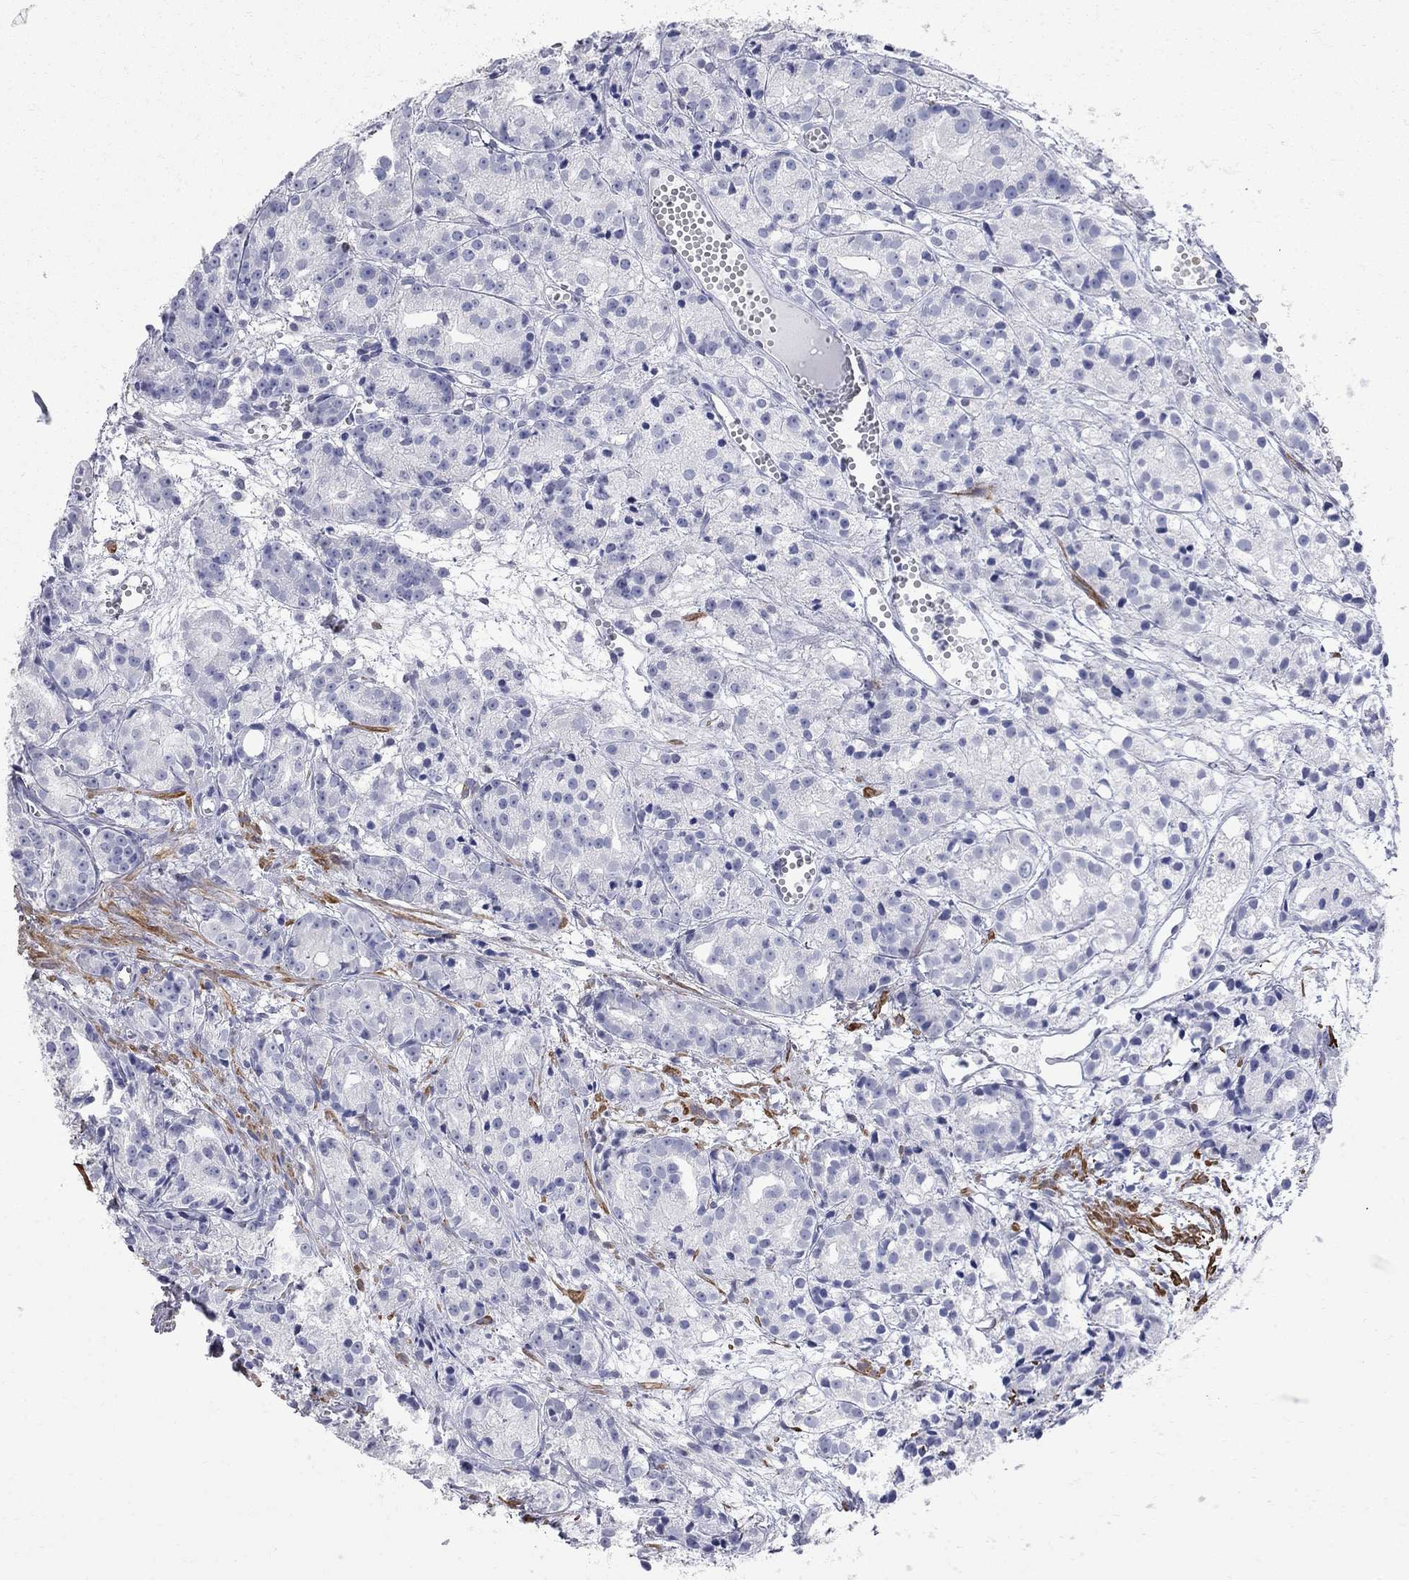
{"staining": {"intensity": "negative", "quantity": "none", "location": "none"}, "tissue": "prostate cancer", "cell_type": "Tumor cells", "image_type": "cancer", "snomed": [{"axis": "morphology", "description": "Adenocarcinoma, Medium grade"}, {"axis": "topography", "description": "Prostate"}], "caption": "Immunohistochemistry (IHC) image of neoplastic tissue: human prostate adenocarcinoma (medium-grade) stained with DAB displays no significant protein staining in tumor cells. Brightfield microscopy of immunohistochemistry (IHC) stained with DAB (3,3'-diaminobenzidine) (brown) and hematoxylin (blue), captured at high magnification.", "gene": "BPIFB1", "patient": {"sex": "male", "age": 74}}